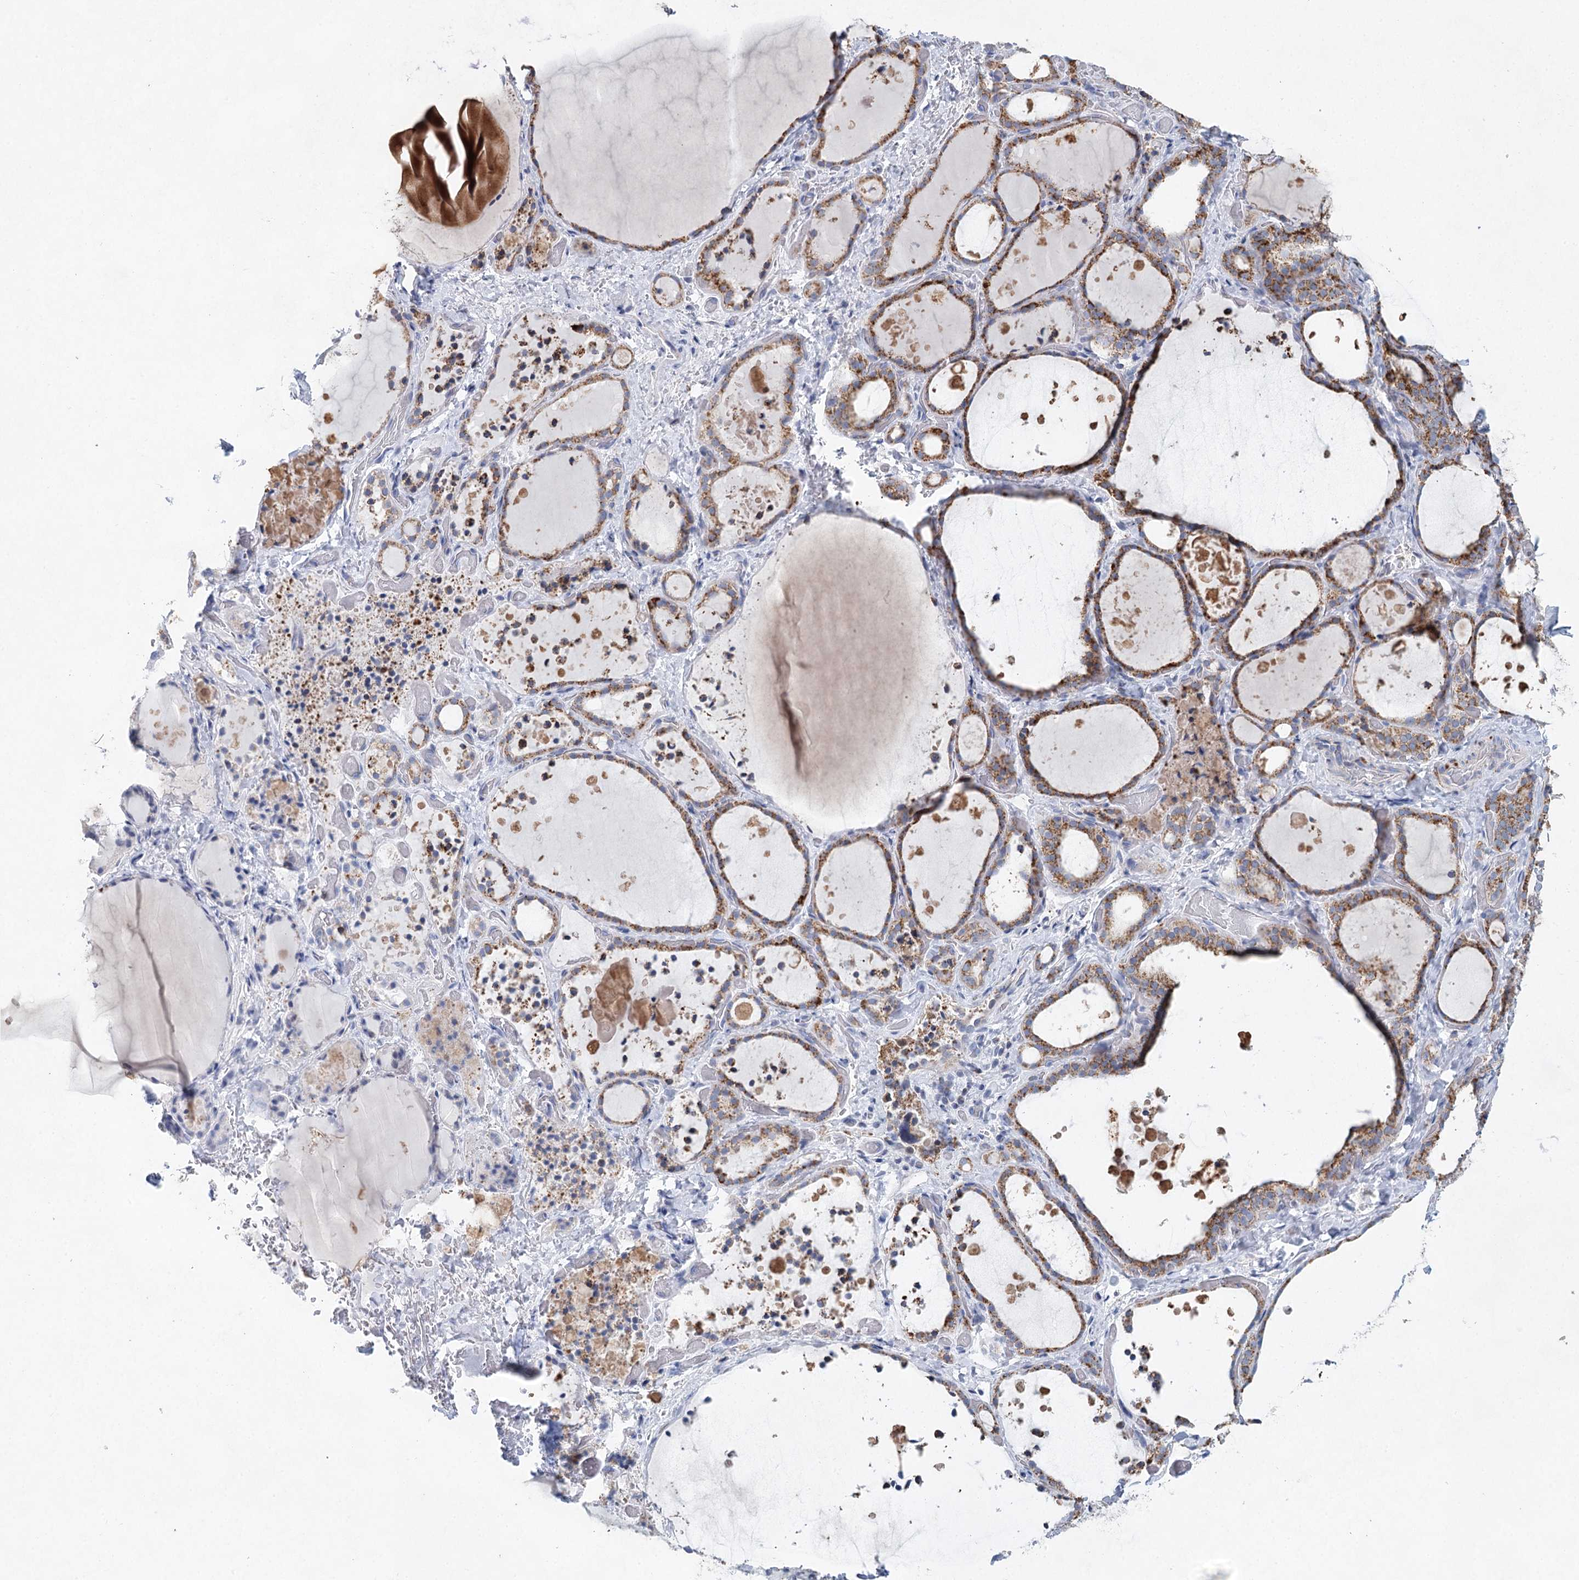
{"staining": {"intensity": "moderate", "quantity": ">75%", "location": "cytoplasmic/membranous"}, "tissue": "thyroid gland", "cell_type": "Glandular cells", "image_type": "normal", "snomed": [{"axis": "morphology", "description": "Normal tissue, NOS"}, {"axis": "topography", "description": "Thyroid gland"}], "caption": "This photomicrograph reveals IHC staining of normal human thyroid gland, with medium moderate cytoplasmic/membranous expression in approximately >75% of glandular cells.", "gene": "XPO6", "patient": {"sex": "female", "age": 44}}